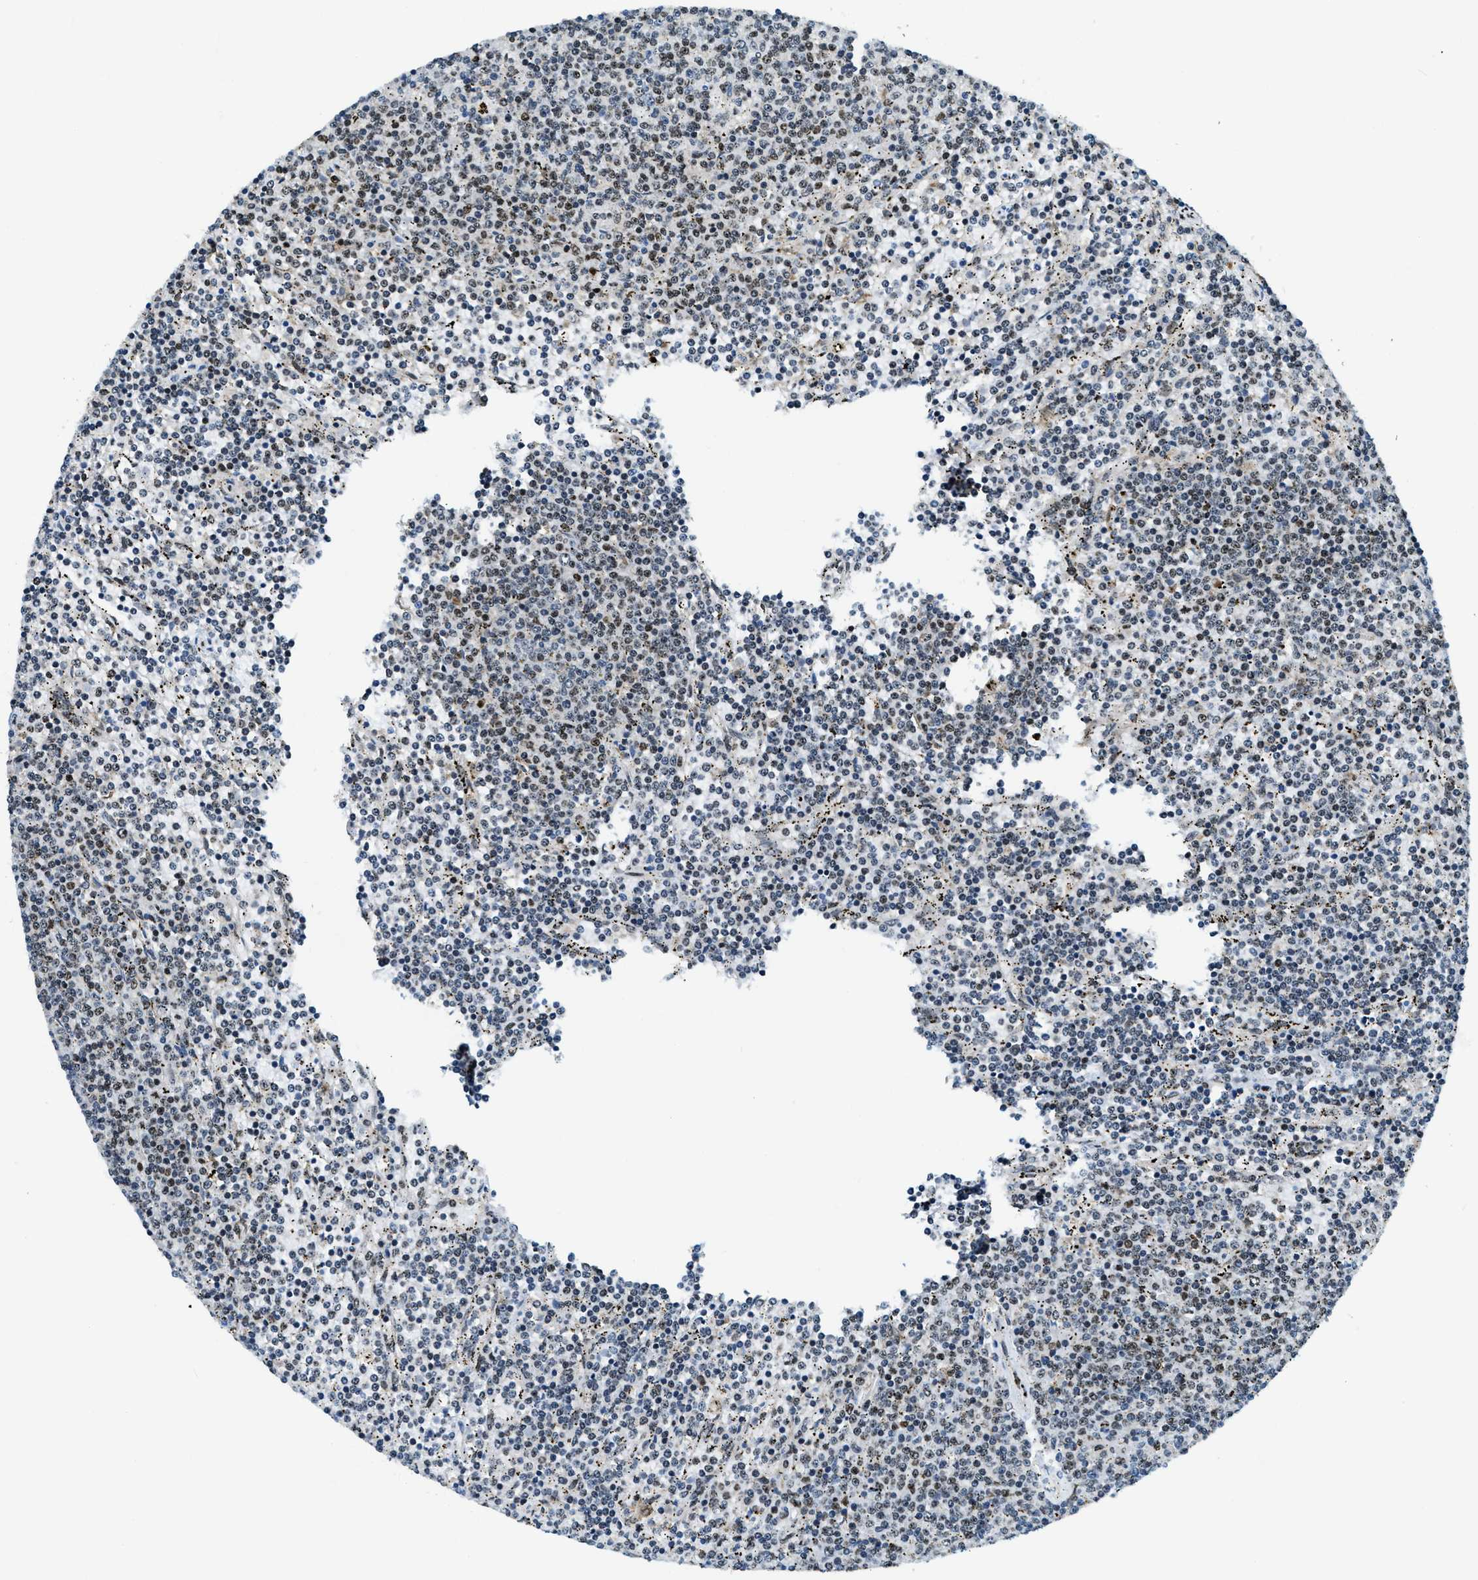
{"staining": {"intensity": "moderate", "quantity": "25%-75%", "location": "nuclear"}, "tissue": "lymphoma", "cell_type": "Tumor cells", "image_type": "cancer", "snomed": [{"axis": "morphology", "description": "Malignant lymphoma, non-Hodgkin's type, Low grade"}, {"axis": "topography", "description": "Spleen"}], "caption": "Immunohistochemistry (IHC) photomicrograph of lymphoma stained for a protein (brown), which reveals medium levels of moderate nuclear expression in about 25%-75% of tumor cells.", "gene": "SP100", "patient": {"sex": "female", "age": 50}}